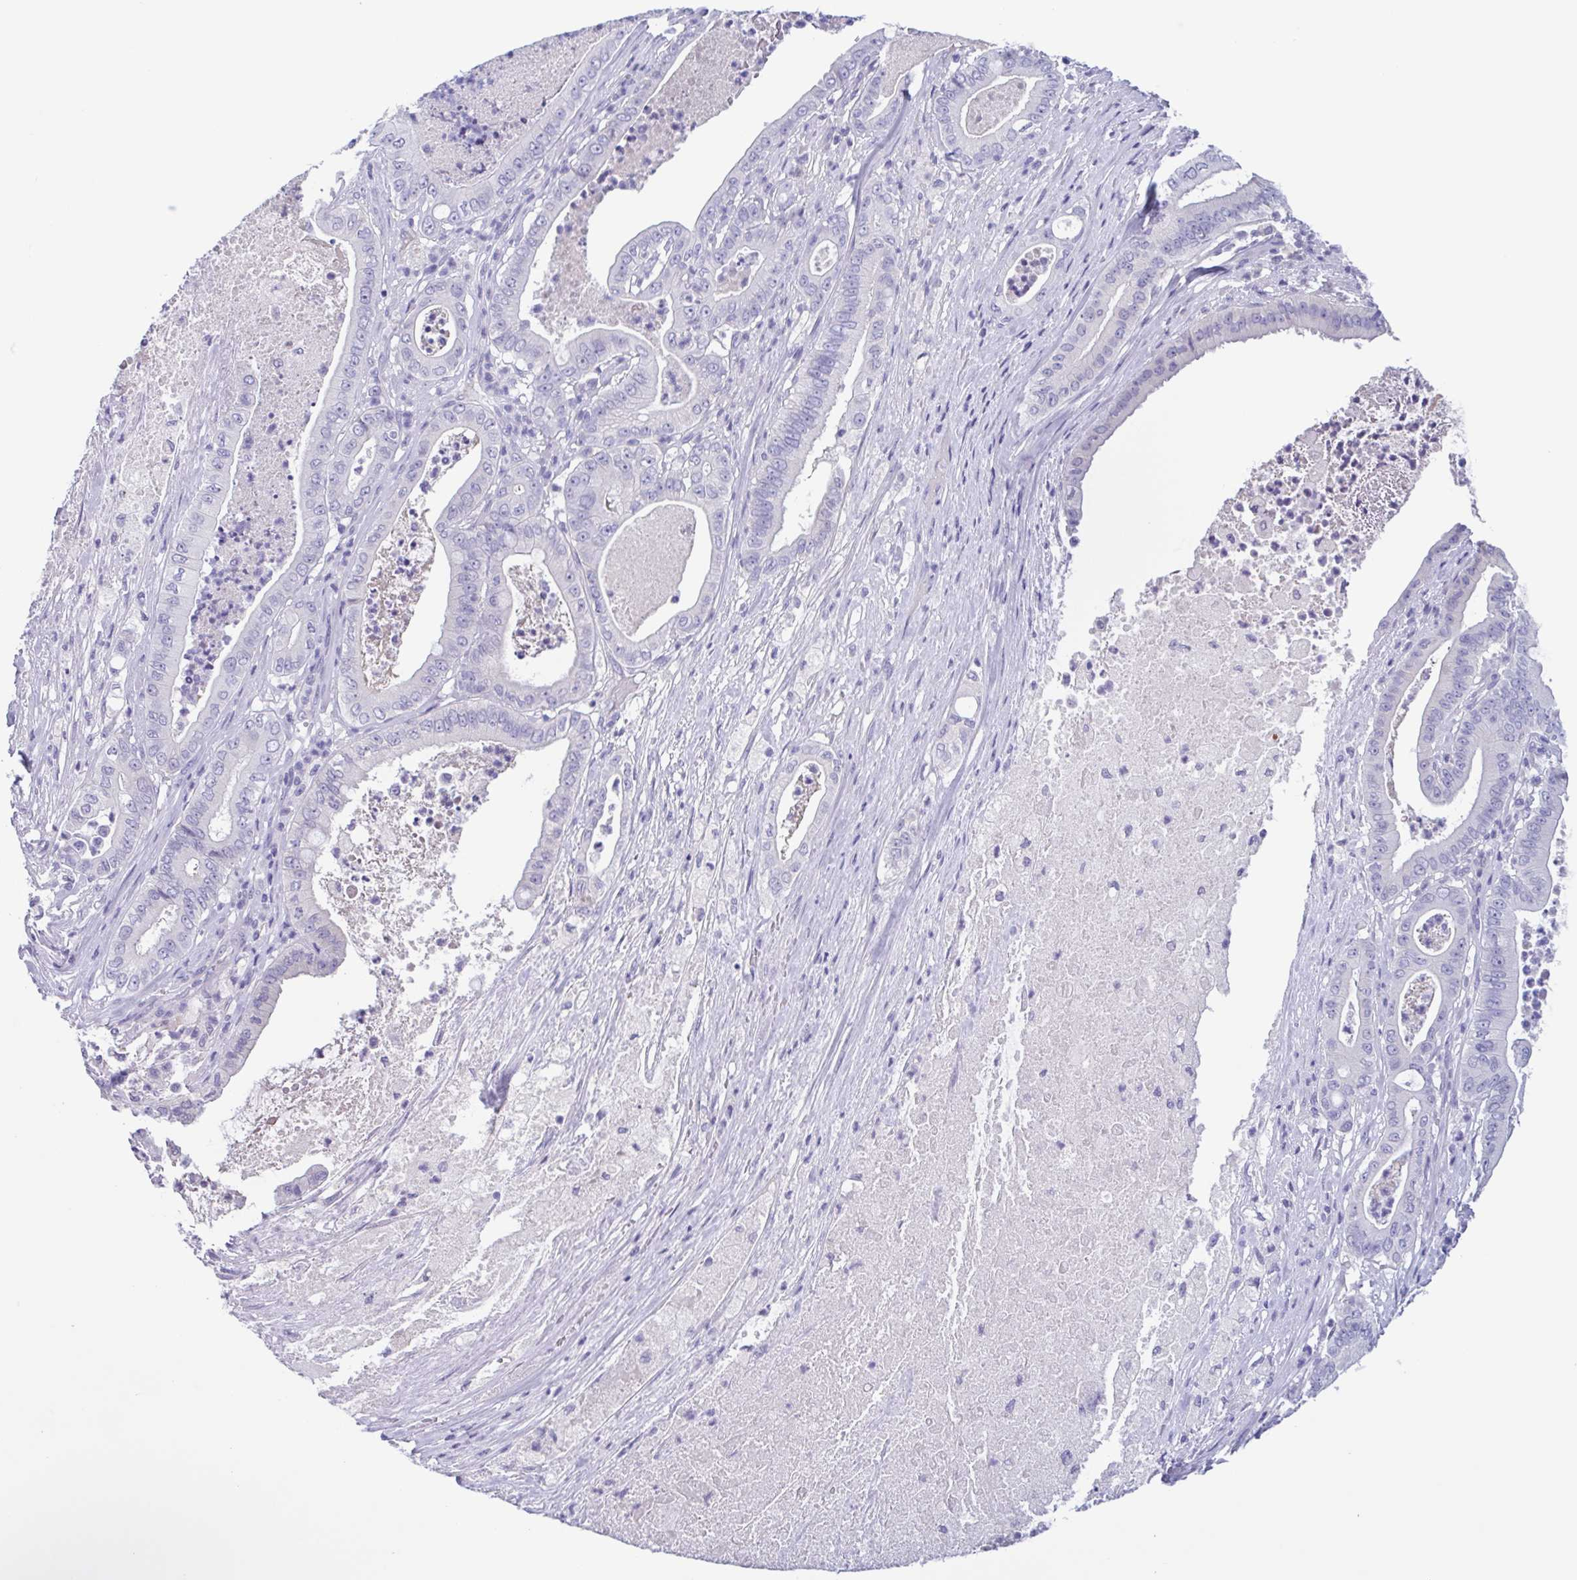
{"staining": {"intensity": "negative", "quantity": "none", "location": "none"}, "tissue": "pancreatic cancer", "cell_type": "Tumor cells", "image_type": "cancer", "snomed": [{"axis": "morphology", "description": "Adenocarcinoma, NOS"}, {"axis": "topography", "description": "Pancreas"}], "caption": "Immunohistochemistry of pancreatic cancer exhibits no staining in tumor cells.", "gene": "INAFM1", "patient": {"sex": "male", "age": 71}}